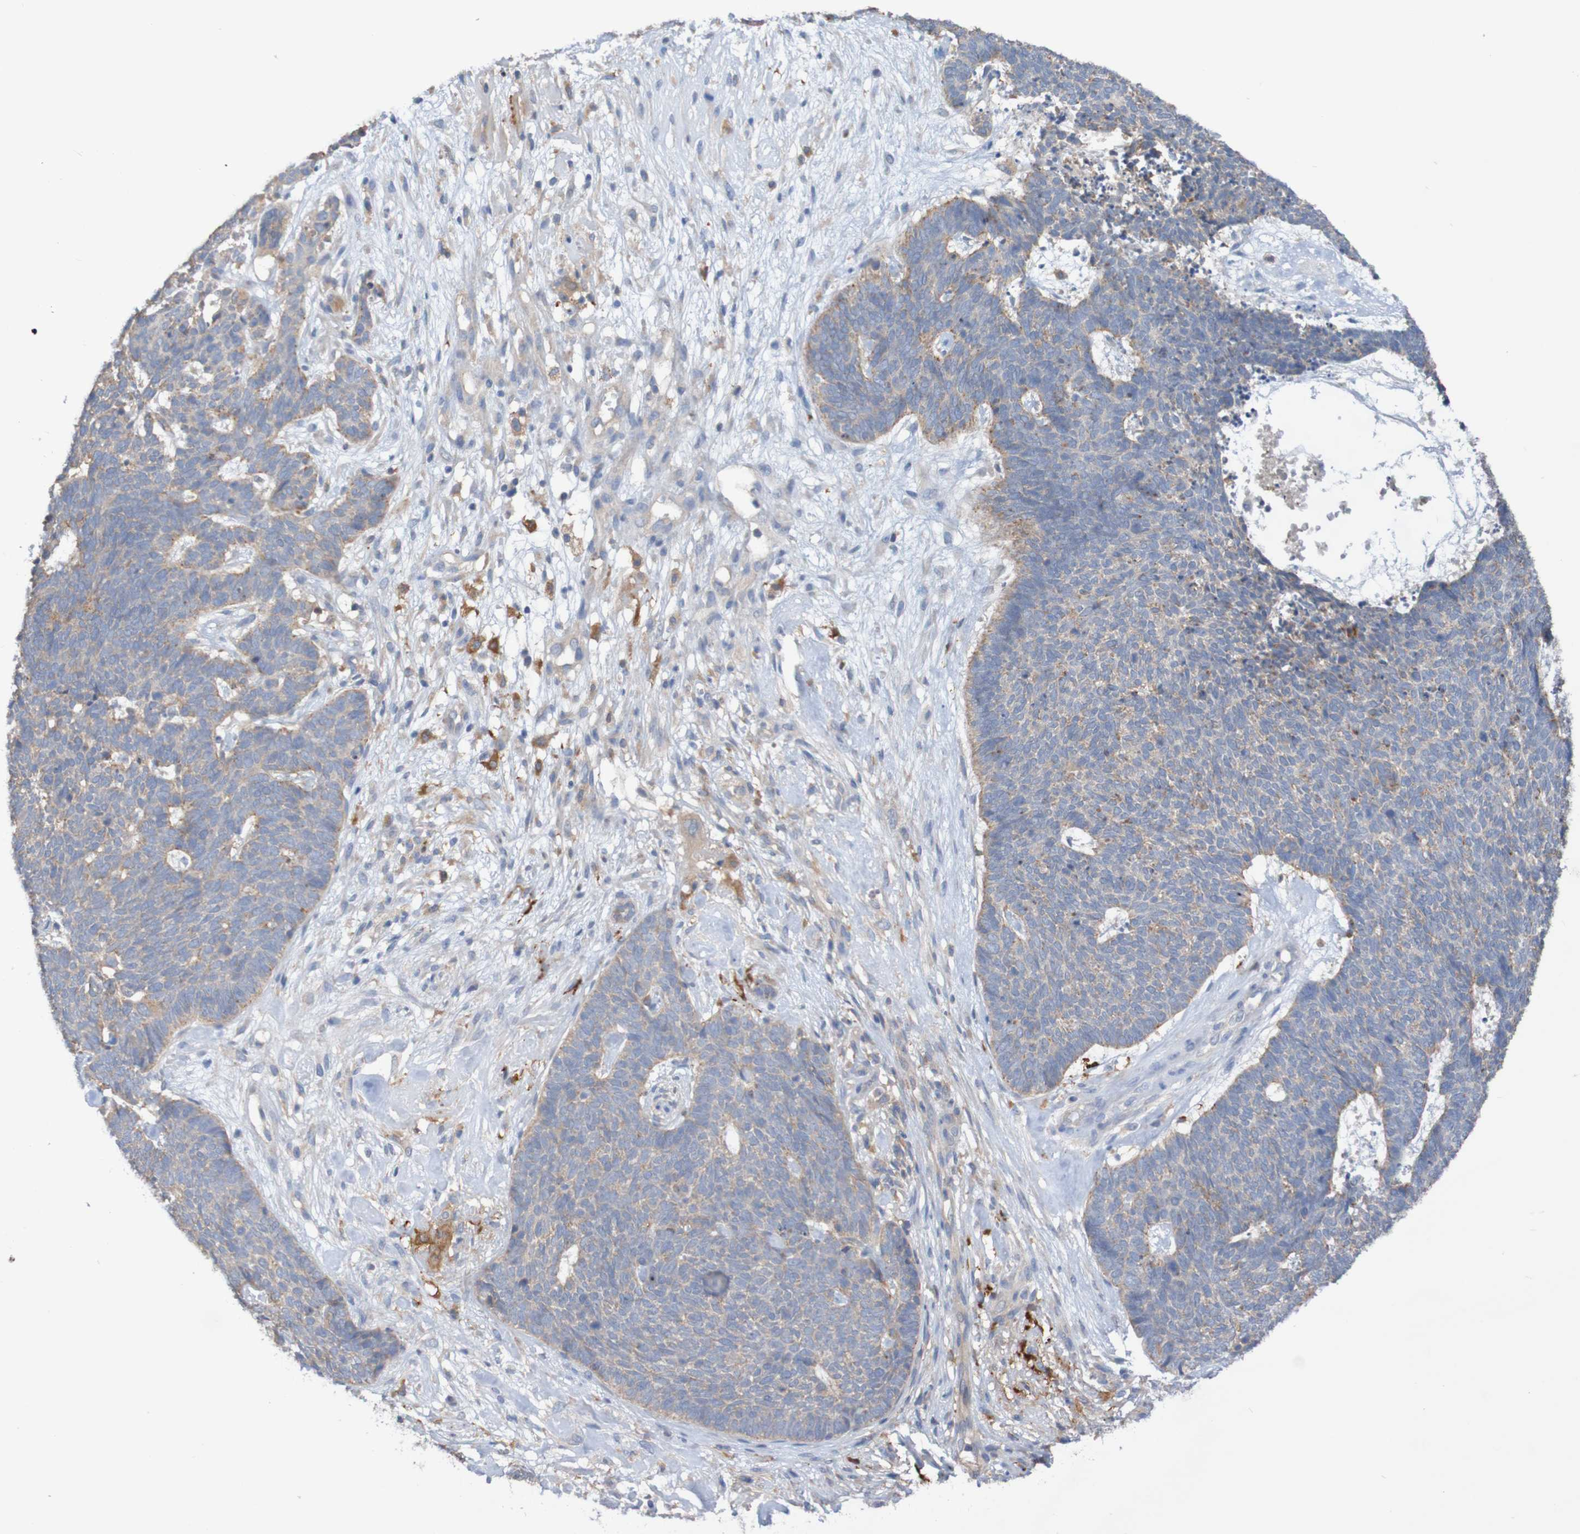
{"staining": {"intensity": "weak", "quantity": "<25%", "location": "cytoplasmic/membranous"}, "tissue": "skin cancer", "cell_type": "Tumor cells", "image_type": "cancer", "snomed": [{"axis": "morphology", "description": "Basal cell carcinoma"}, {"axis": "topography", "description": "Skin"}], "caption": "This is a photomicrograph of IHC staining of basal cell carcinoma (skin), which shows no staining in tumor cells. (Stains: DAB immunohistochemistry with hematoxylin counter stain, Microscopy: brightfield microscopy at high magnification).", "gene": "PHYH", "patient": {"sex": "female", "age": 84}}